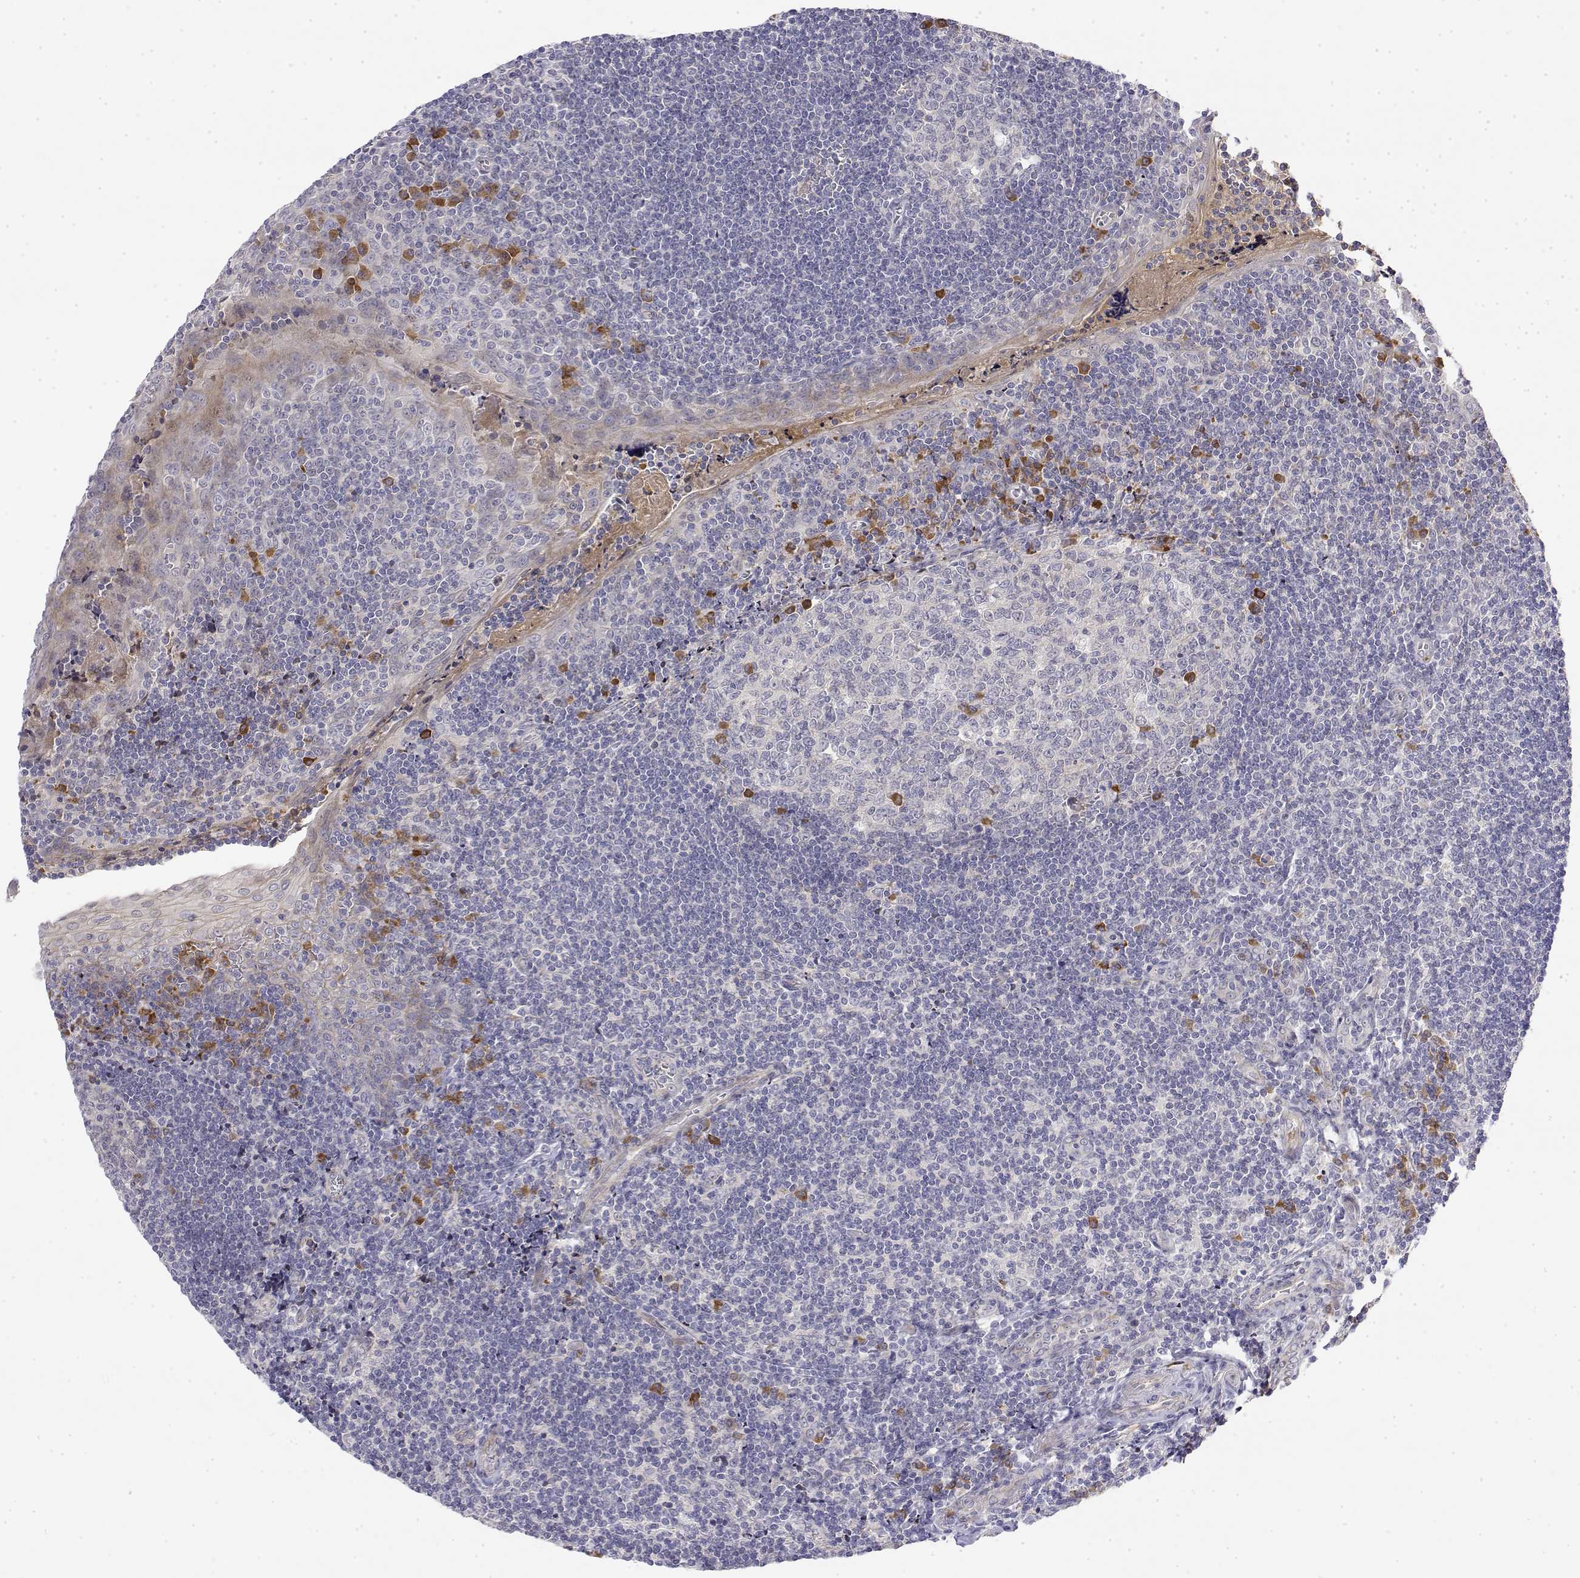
{"staining": {"intensity": "negative", "quantity": "none", "location": "none"}, "tissue": "tonsil", "cell_type": "Germinal center cells", "image_type": "normal", "snomed": [{"axis": "morphology", "description": "Normal tissue, NOS"}, {"axis": "morphology", "description": "Inflammation, NOS"}, {"axis": "topography", "description": "Tonsil"}], "caption": "Immunohistochemistry micrograph of normal tonsil stained for a protein (brown), which exhibits no expression in germinal center cells.", "gene": "IGFBP4", "patient": {"sex": "female", "age": 31}}